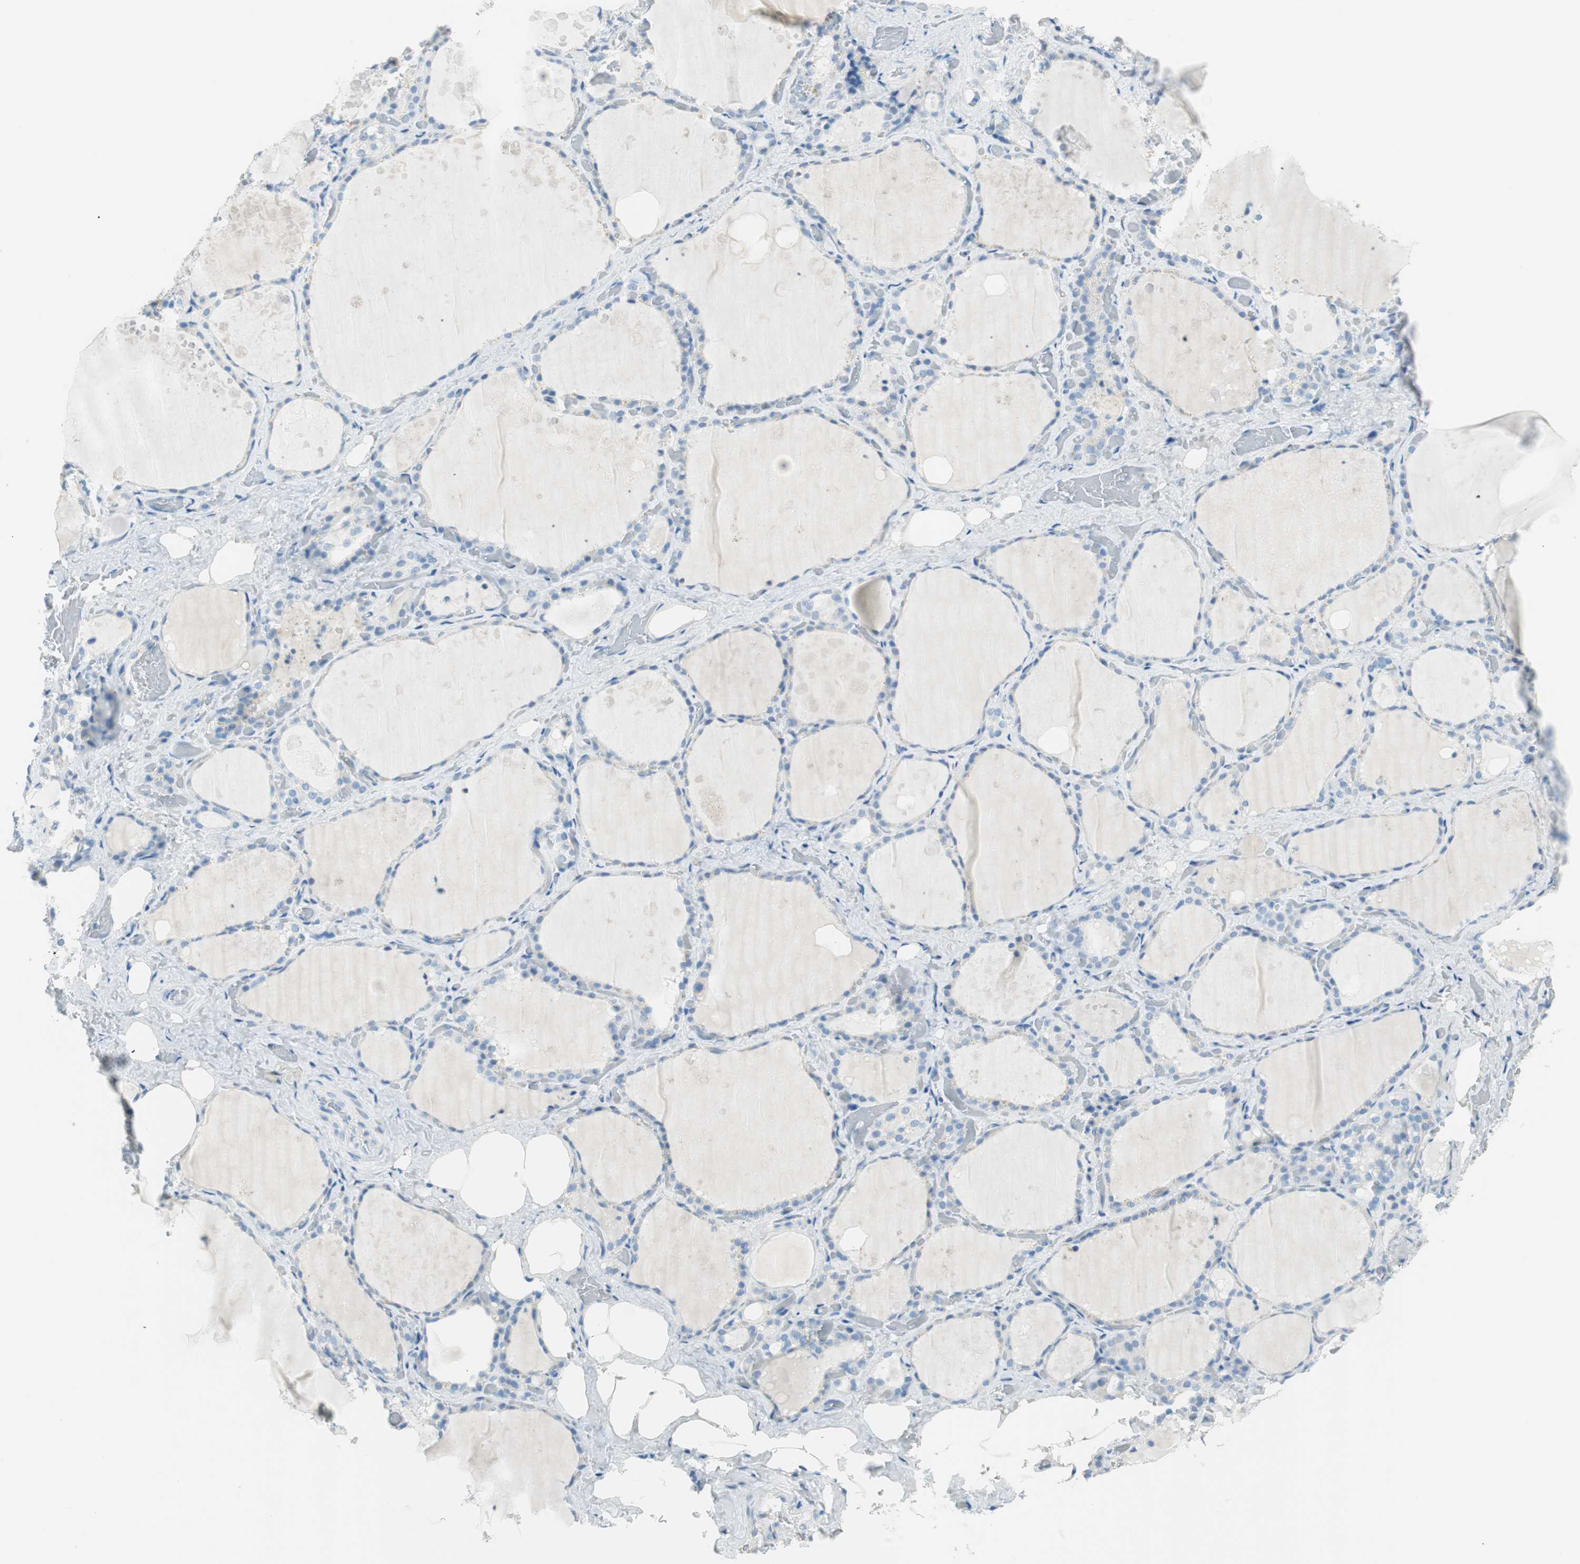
{"staining": {"intensity": "negative", "quantity": "none", "location": "none"}, "tissue": "thyroid gland", "cell_type": "Glandular cells", "image_type": "normal", "snomed": [{"axis": "morphology", "description": "Normal tissue, NOS"}, {"axis": "topography", "description": "Thyroid gland"}], "caption": "This photomicrograph is of normal thyroid gland stained with immunohistochemistry (IHC) to label a protein in brown with the nuclei are counter-stained blue. There is no positivity in glandular cells. Nuclei are stained in blue.", "gene": "TNFRSF13C", "patient": {"sex": "male", "age": 61}}